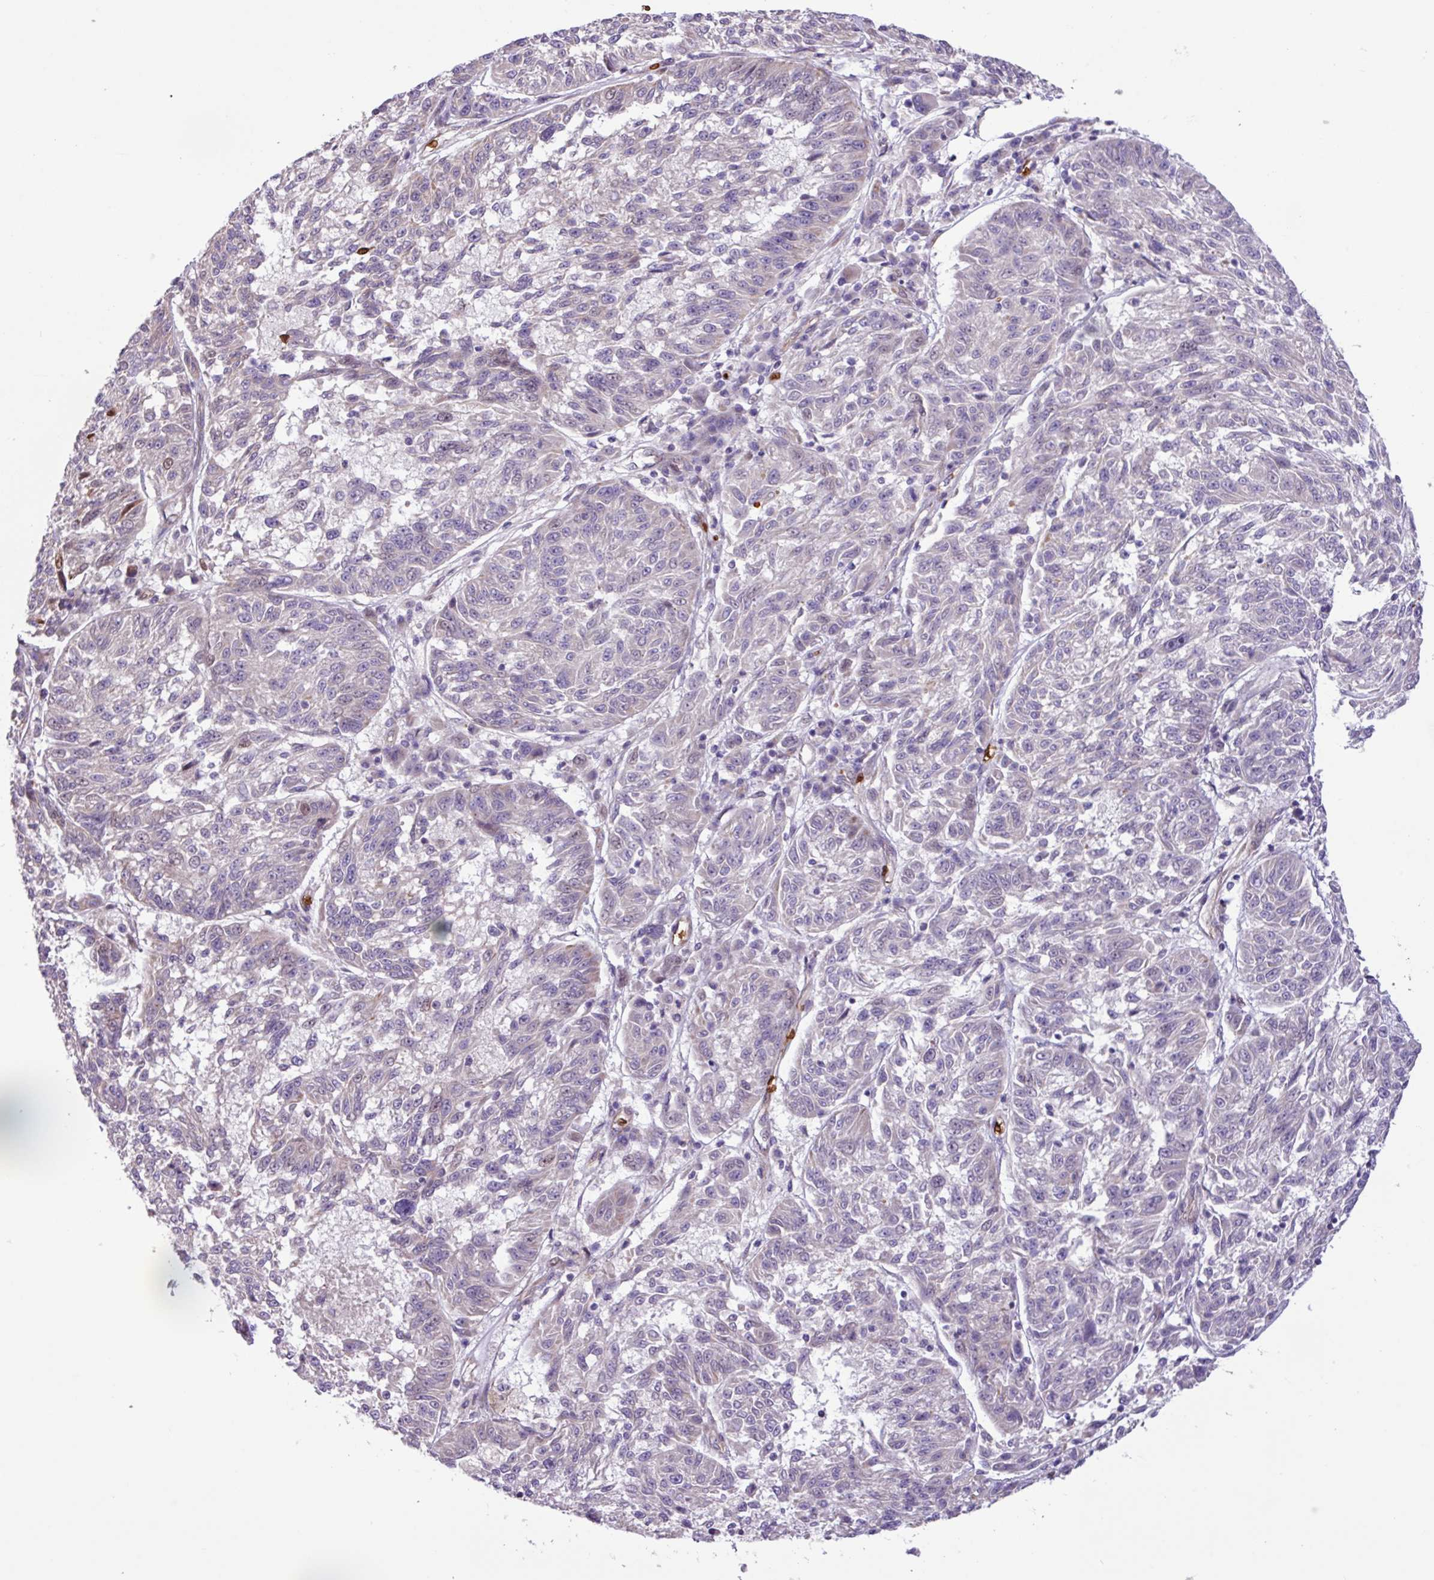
{"staining": {"intensity": "negative", "quantity": "none", "location": "none"}, "tissue": "melanoma", "cell_type": "Tumor cells", "image_type": "cancer", "snomed": [{"axis": "morphology", "description": "Malignant melanoma, NOS"}, {"axis": "topography", "description": "Skin"}], "caption": "High power microscopy micrograph of an immunohistochemistry (IHC) micrograph of malignant melanoma, revealing no significant staining in tumor cells.", "gene": "RAD21L1", "patient": {"sex": "male", "age": 53}}